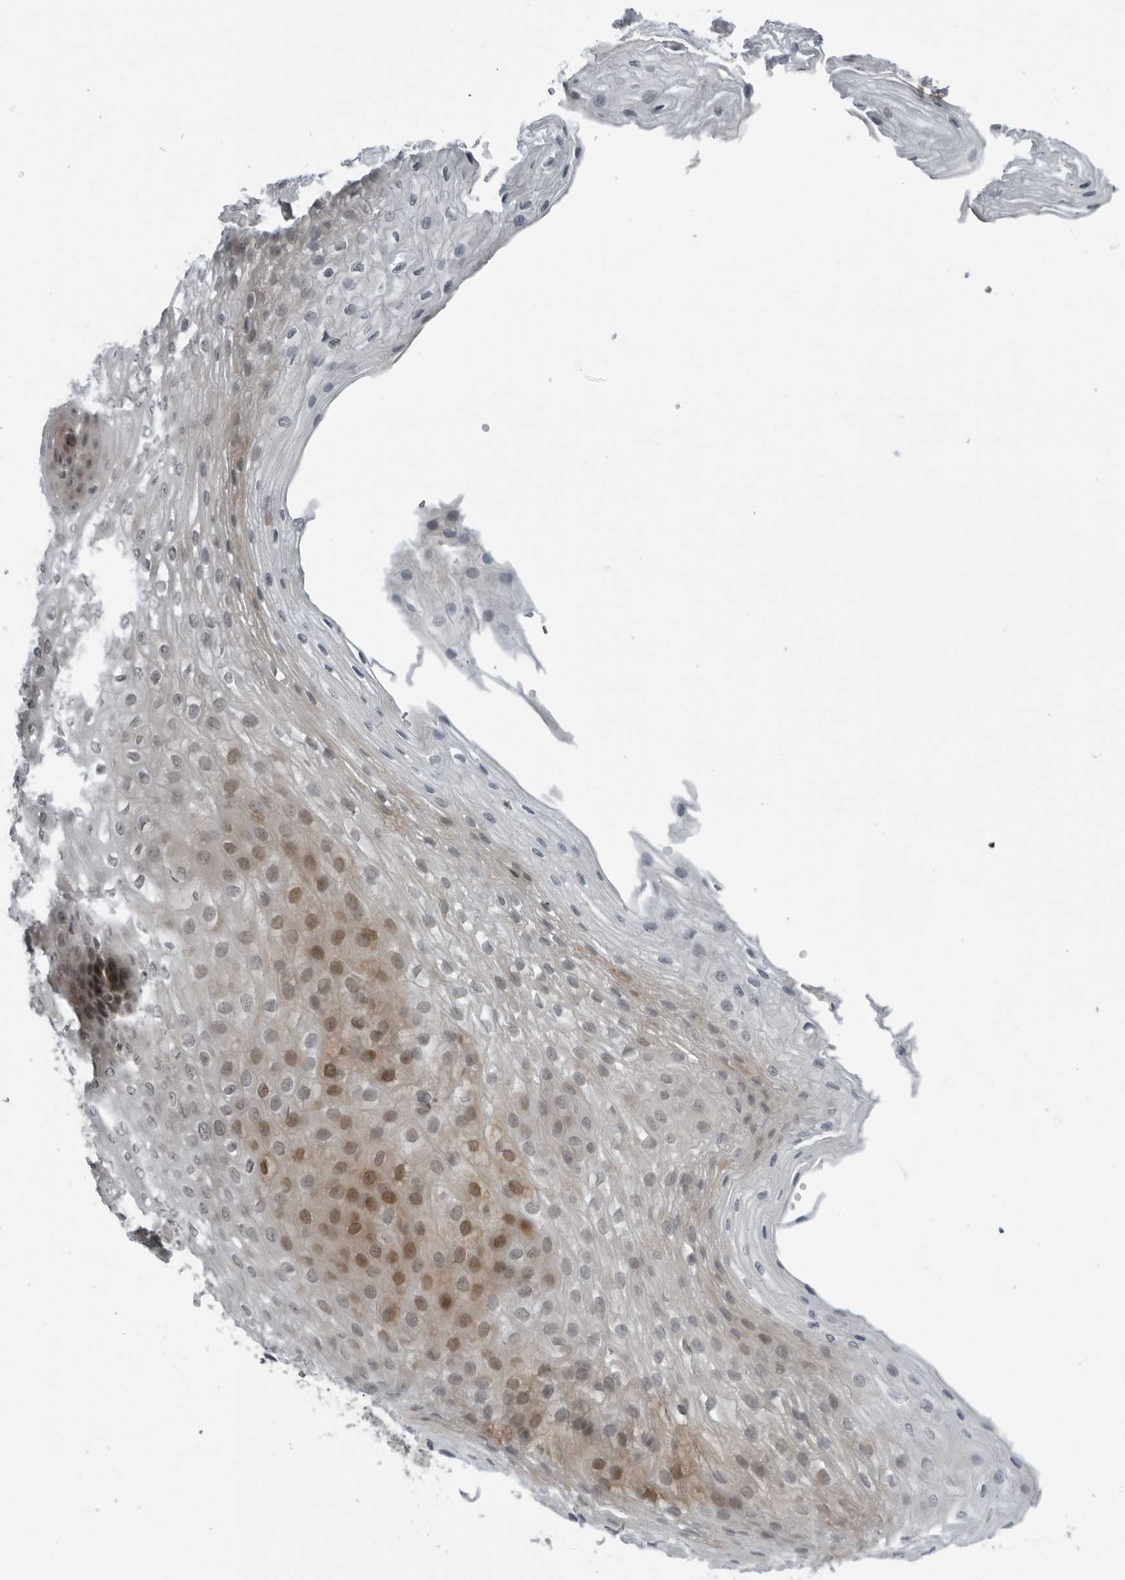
{"staining": {"intensity": "moderate", "quantity": "25%-75%", "location": "cytoplasmic/membranous,nuclear"}, "tissue": "esophagus", "cell_type": "Squamous epithelial cells", "image_type": "normal", "snomed": [{"axis": "morphology", "description": "Normal tissue, NOS"}, {"axis": "topography", "description": "Esophagus"}], "caption": "Protein staining of benign esophagus shows moderate cytoplasmic/membranous,nuclear staining in approximately 25%-75% of squamous epithelial cells. (DAB IHC with brightfield microscopy, high magnification).", "gene": "ALPK2", "patient": {"sex": "female", "age": 66}}